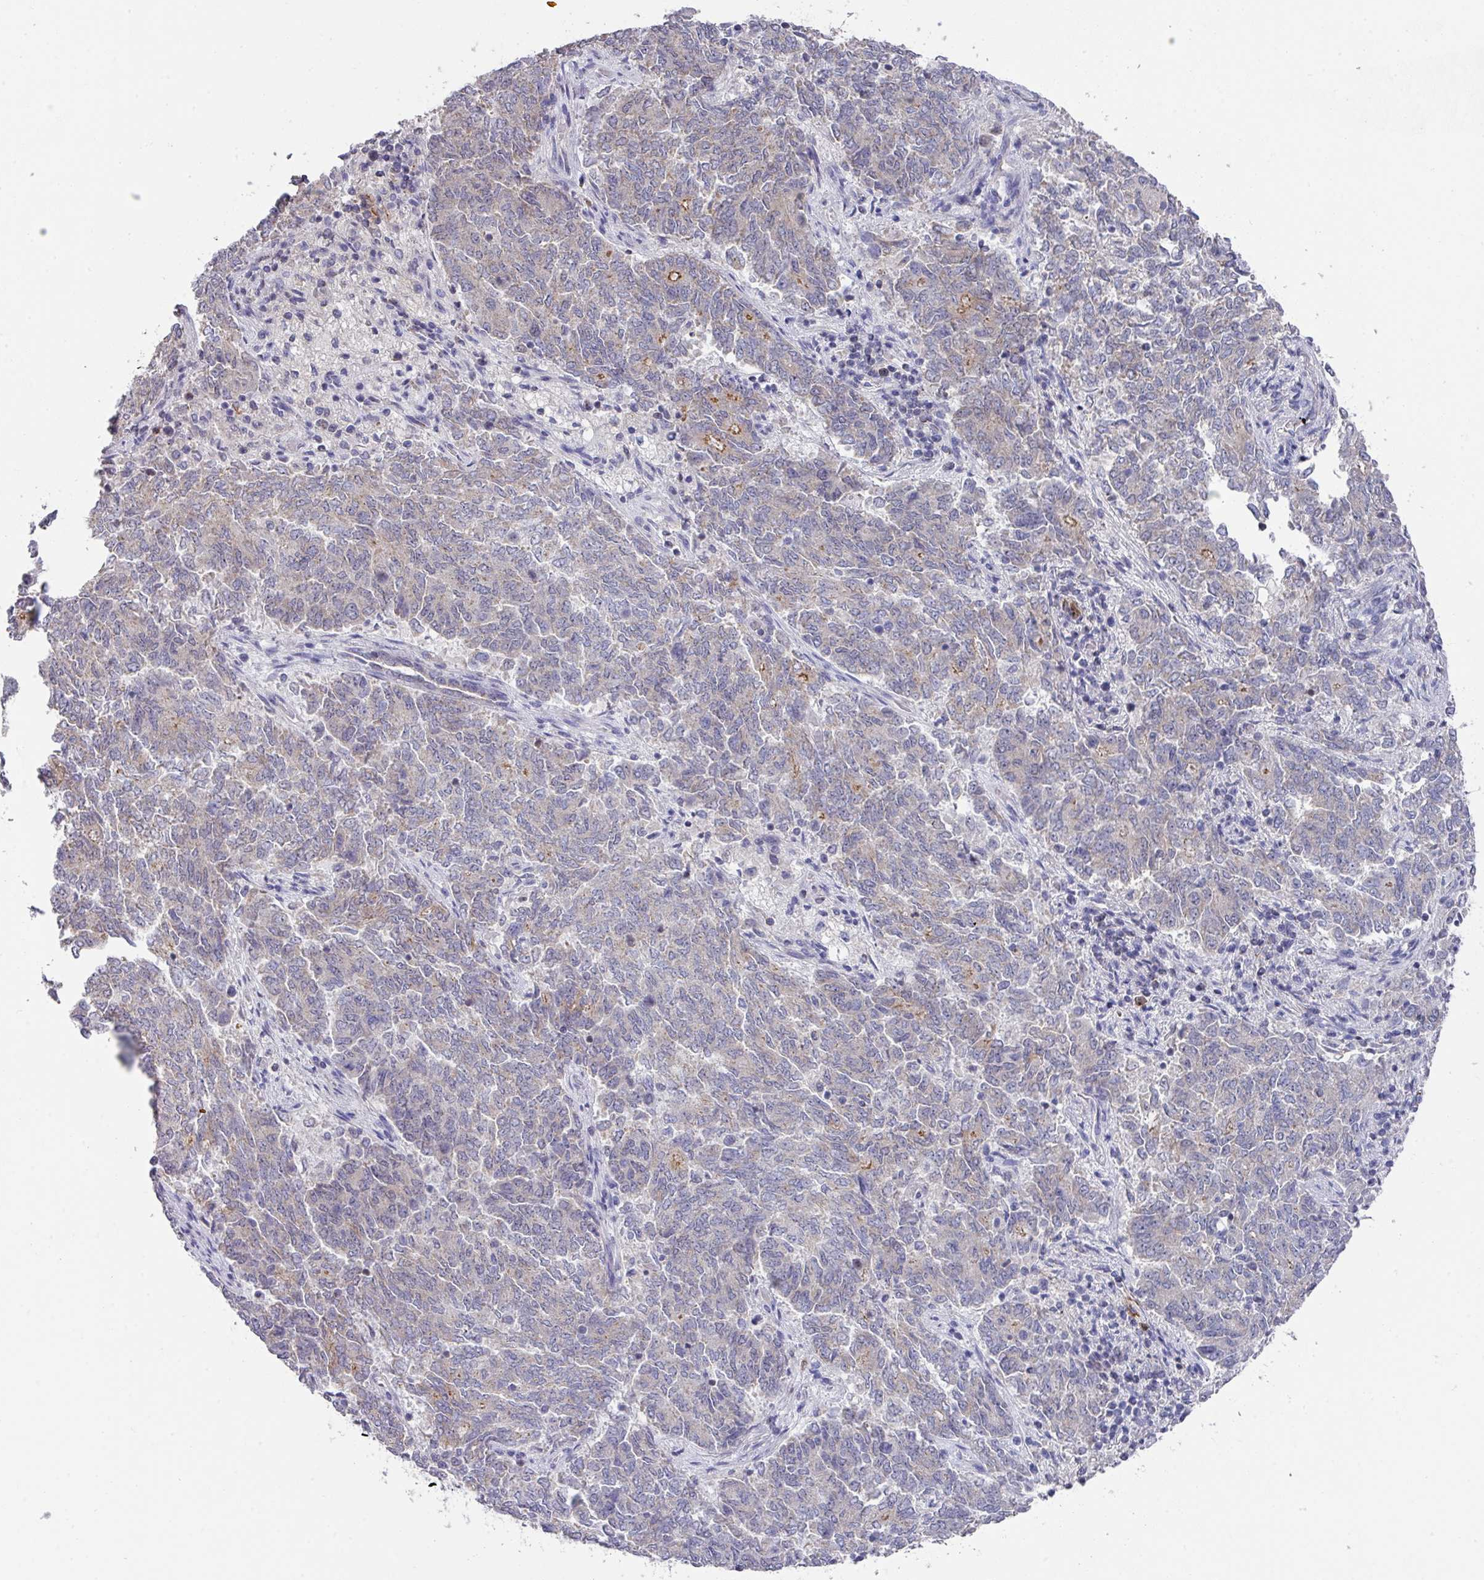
{"staining": {"intensity": "moderate", "quantity": "<25%", "location": "cytoplasmic/membranous"}, "tissue": "endometrial cancer", "cell_type": "Tumor cells", "image_type": "cancer", "snomed": [{"axis": "morphology", "description": "Adenocarcinoma, NOS"}, {"axis": "topography", "description": "Endometrium"}], "caption": "Endometrial adenocarcinoma tissue reveals moderate cytoplasmic/membranous positivity in about <25% of tumor cells, visualized by immunohistochemistry. Nuclei are stained in blue.", "gene": "DCAF12L2", "patient": {"sex": "female", "age": 80}}